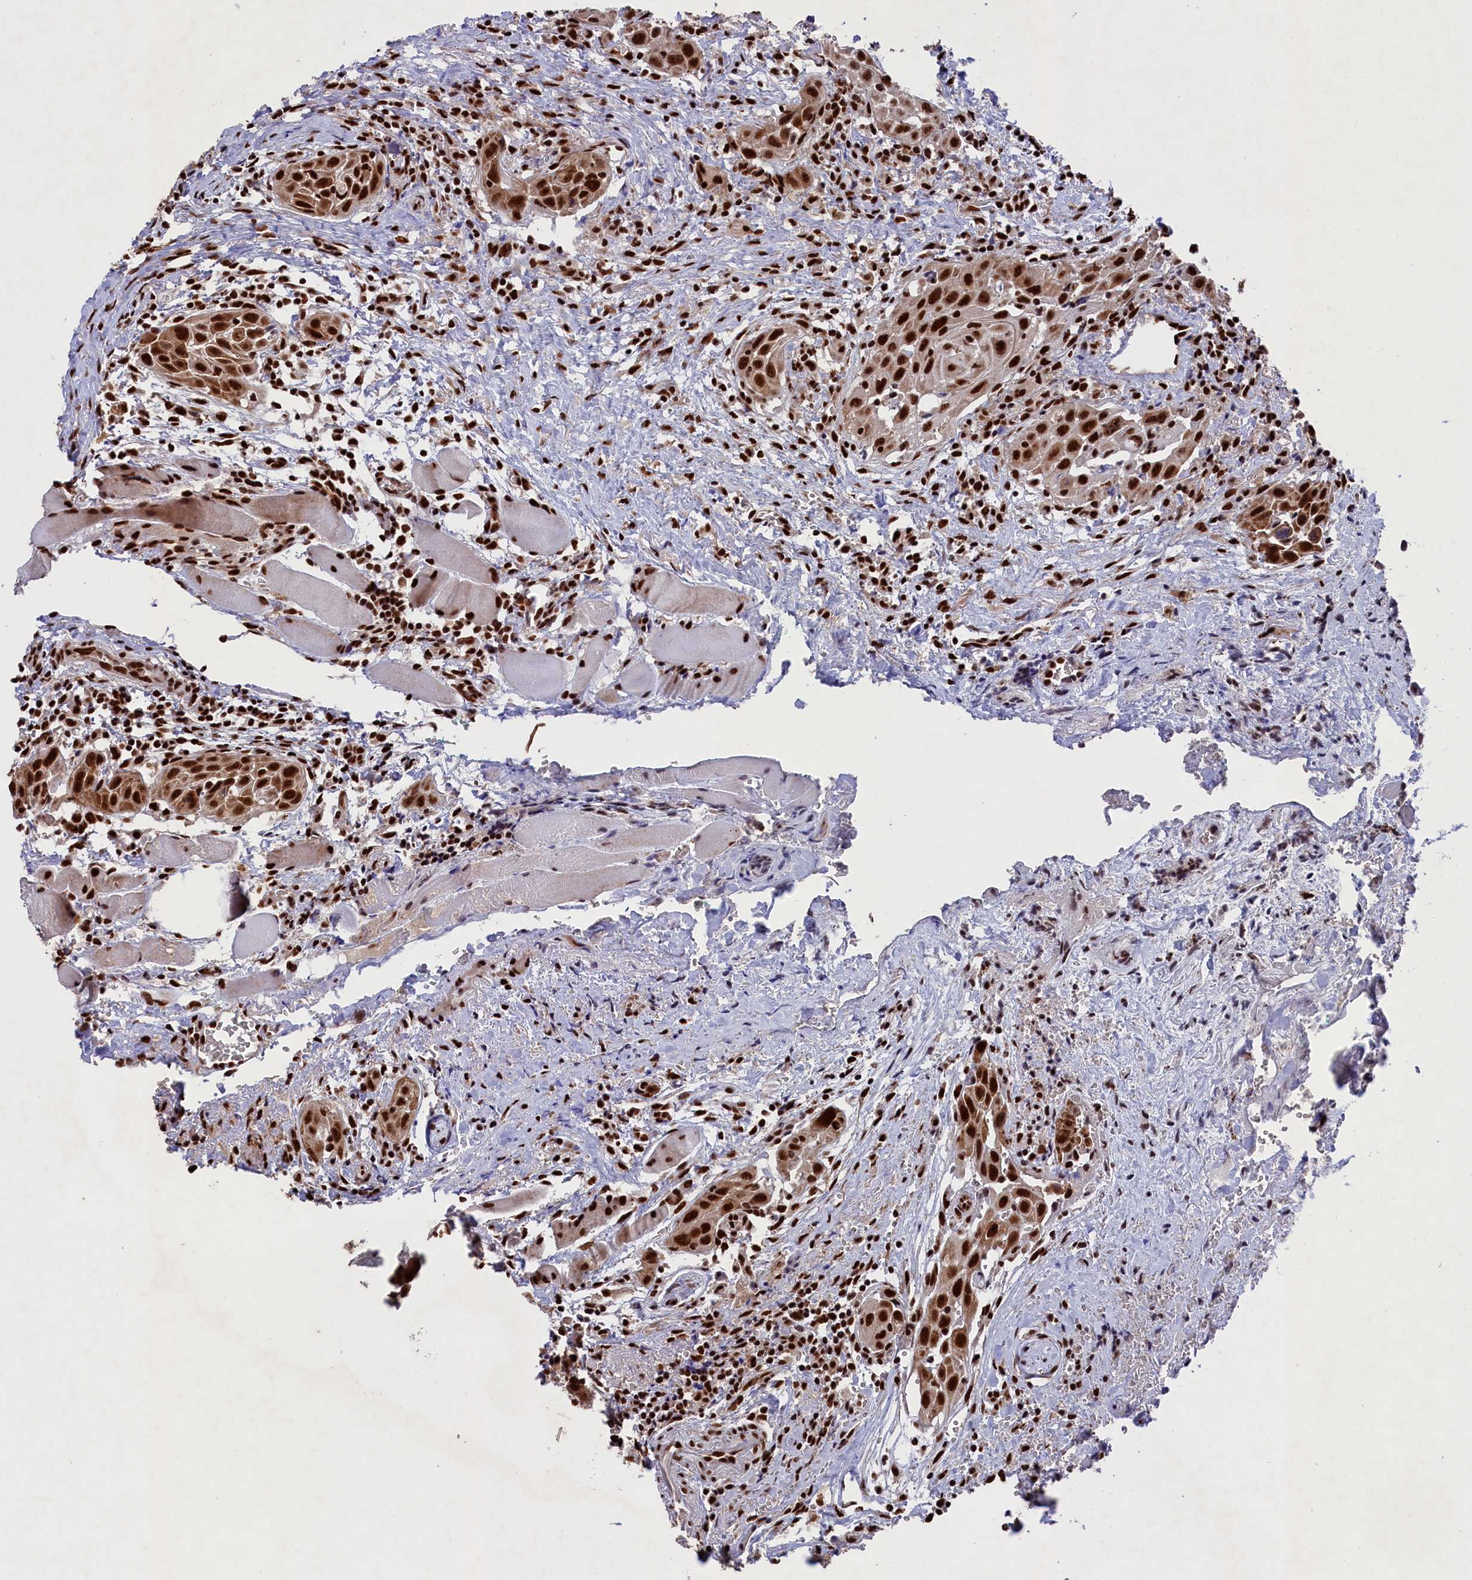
{"staining": {"intensity": "strong", "quantity": ">75%", "location": "nuclear"}, "tissue": "head and neck cancer", "cell_type": "Tumor cells", "image_type": "cancer", "snomed": [{"axis": "morphology", "description": "Squamous cell carcinoma, NOS"}, {"axis": "topography", "description": "Oral tissue"}, {"axis": "topography", "description": "Head-Neck"}], "caption": "Head and neck cancer stained with DAB immunohistochemistry shows high levels of strong nuclear expression in approximately >75% of tumor cells. (DAB = brown stain, brightfield microscopy at high magnification).", "gene": "PRPF31", "patient": {"sex": "female", "age": 50}}